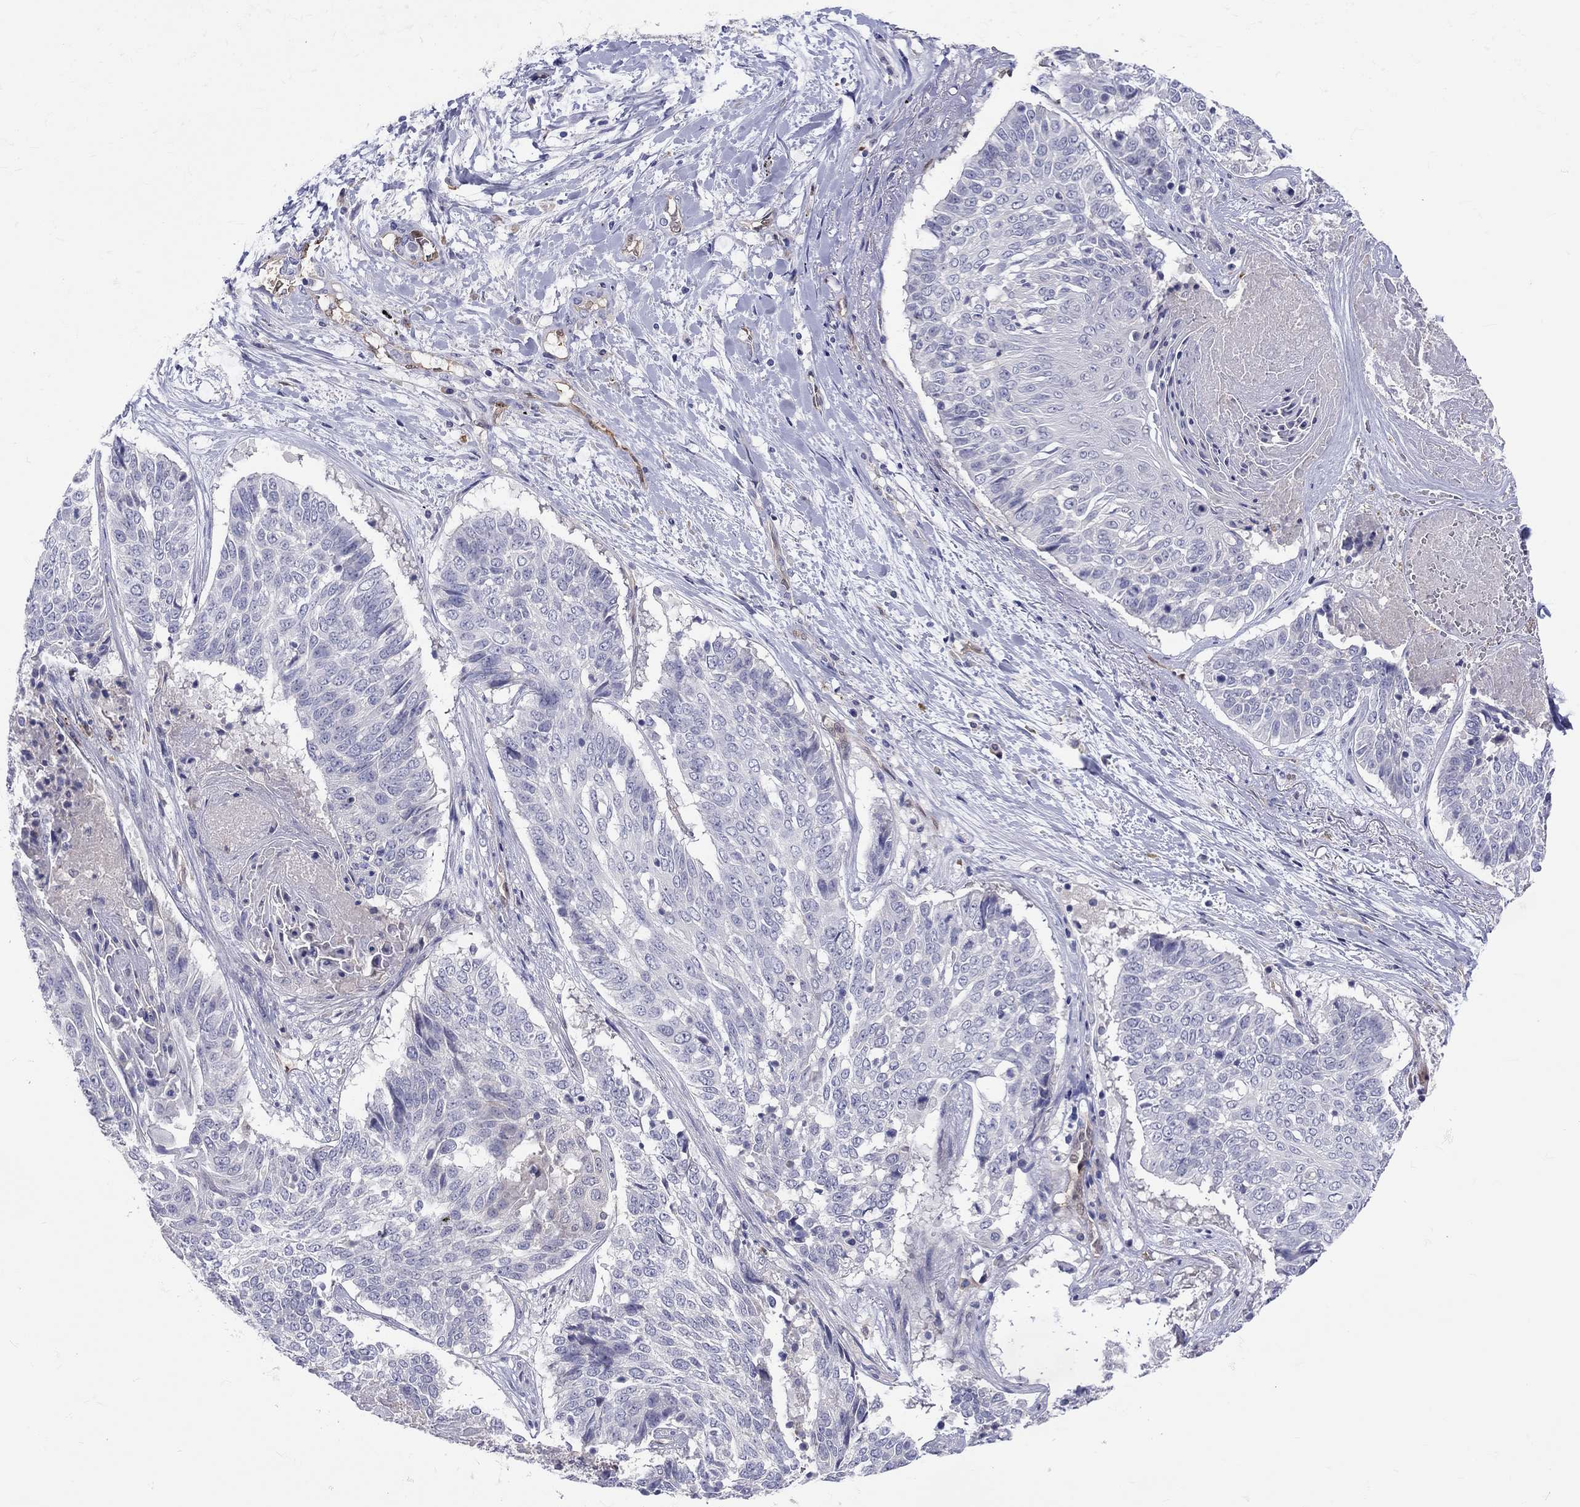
{"staining": {"intensity": "negative", "quantity": "none", "location": "none"}, "tissue": "lung cancer", "cell_type": "Tumor cells", "image_type": "cancer", "snomed": [{"axis": "morphology", "description": "Squamous cell carcinoma, NOS"}, {"axis": "topography", "description": "Lung"}], "caption": "Tumor cells are negative for brown protein staining in lung squamous cell carcinoma.", "gene": "ABCG4", "patient": {"sex": "male", "age": 64}}